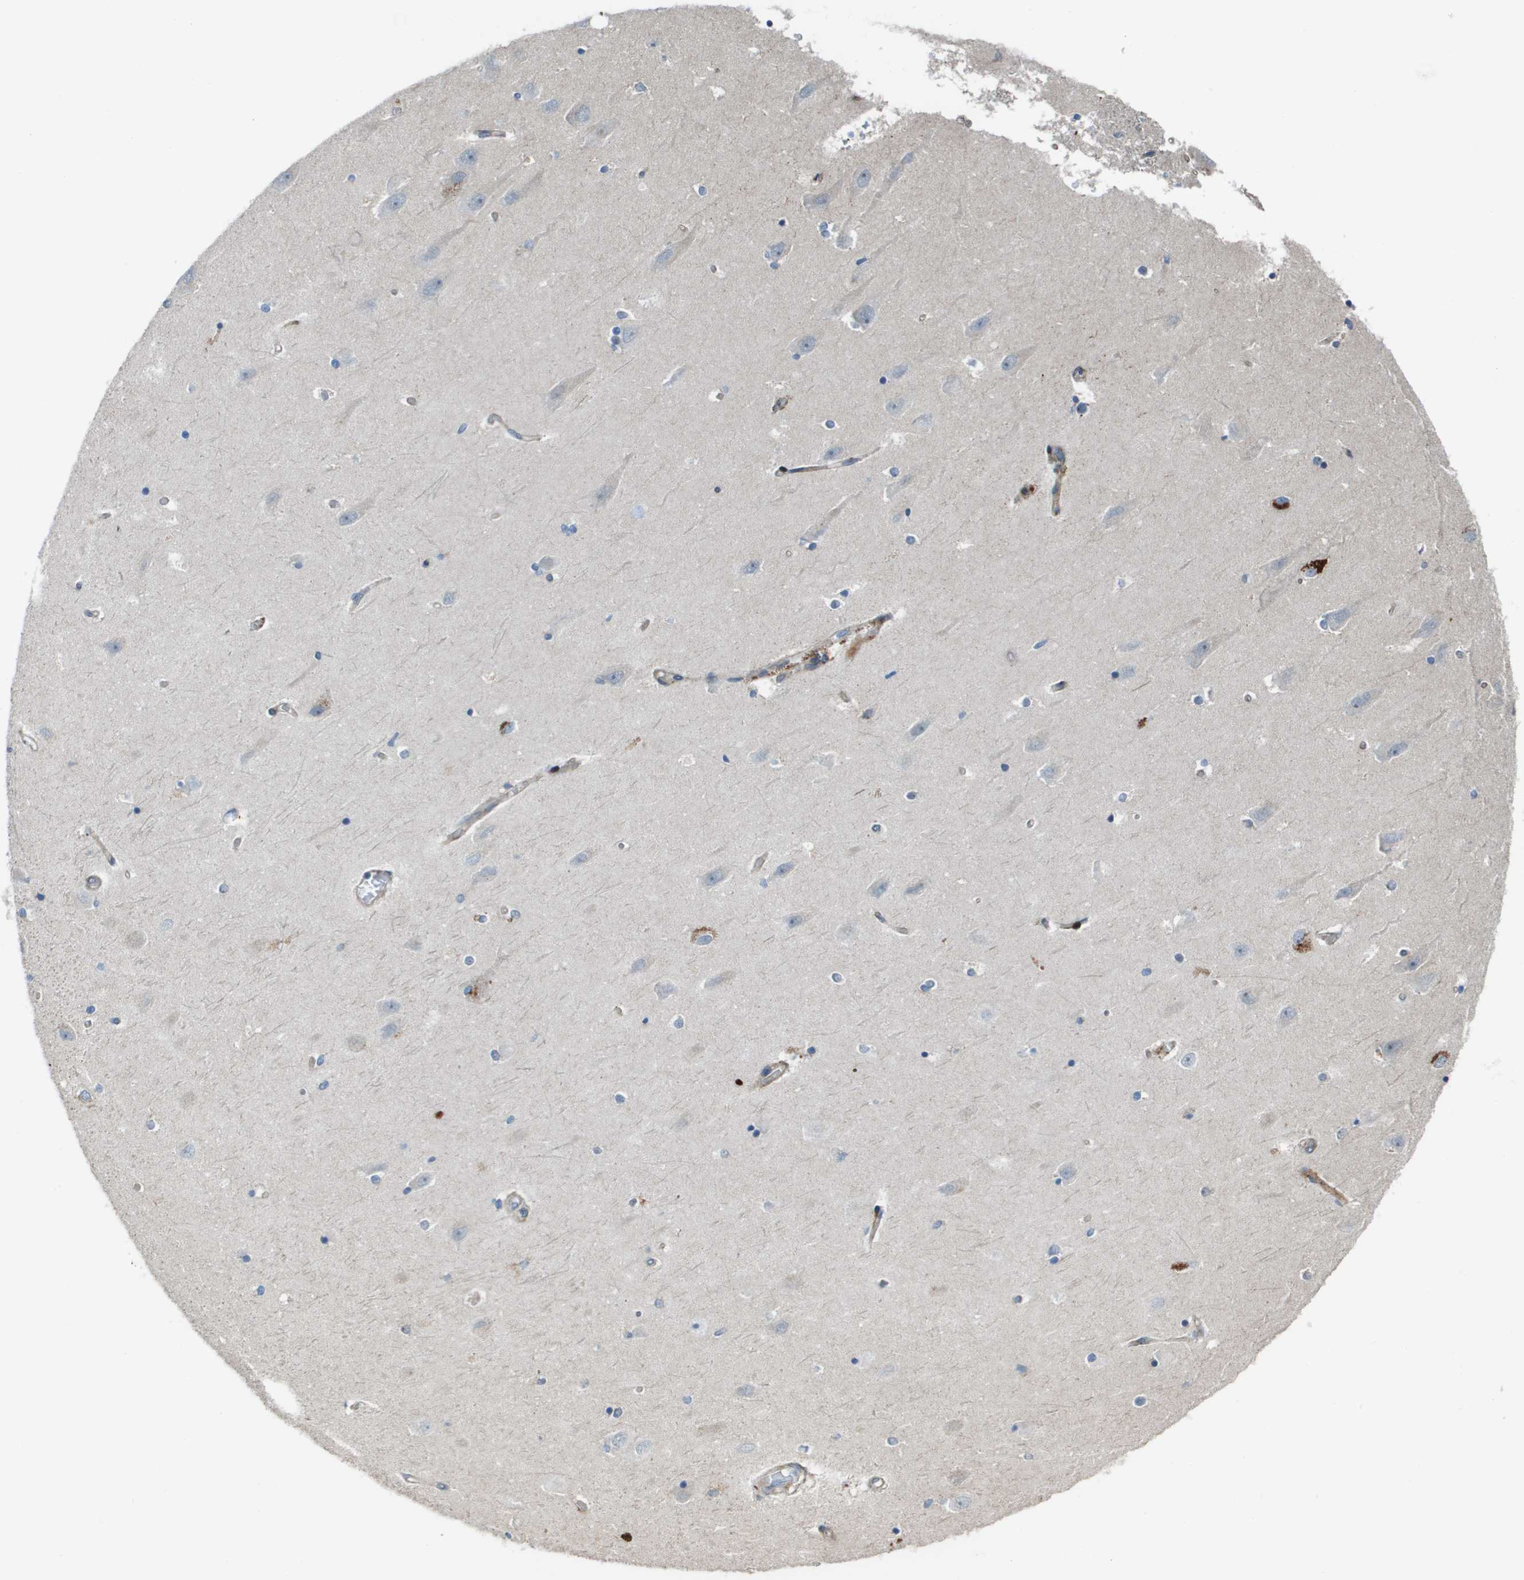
{"staining": {"intensity": "weak", "quantity": "<25%", "location": "cytoplasmic/membranous"}, "tissue": "hippocampus", "cell_type": "Glial cells", "image_type": "normal", "snomed": [{"axis": "morphology", "description": "Normal tissue, NOS"}, {"axis": "topography", "description": "Hippocampus"}], "caption": "A histopathology image of human hippocampus is negative for staining in glial cells. (Stains: DAB (3,3'-diaminobenzidine) immunohistochemistry (IHC) with hematoxylin counter stain, Microscopy: brightfield microscopy at high magnification).", "gene": "MGAT3", "patient": {"sex": "male", "age": 45}}